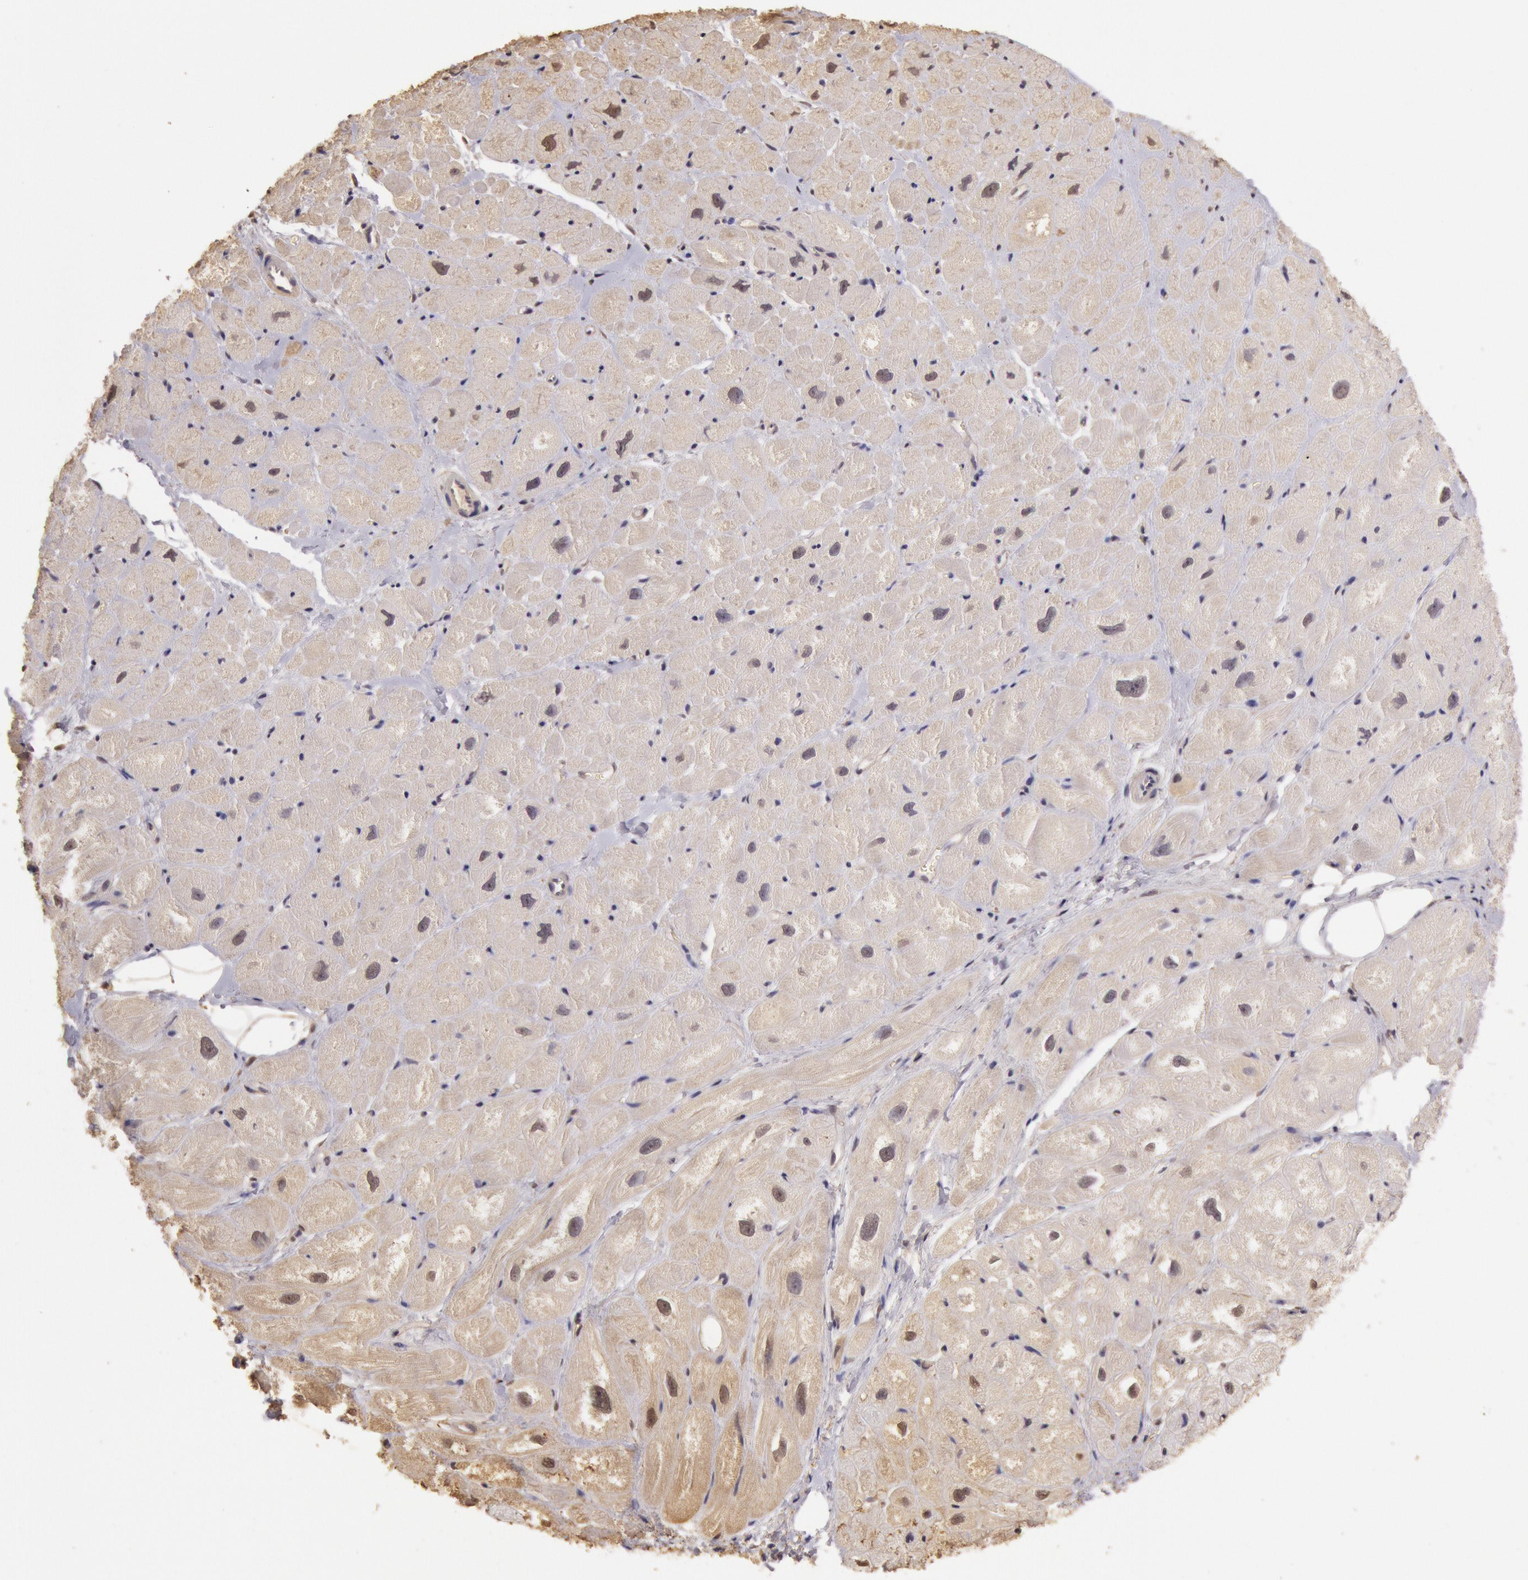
{"staining": {"intensity": "weak", "quantity": "<25%", "location": "nuclear"}, "tissue": "heart muscle", "cell_type": "Cardiomyocytes", "image_type": "normal", "snomed": [{"axis": "morphology", "description": "Normal tissue, NOS"}, {"axis": "topography", "description": "Heart"}], "caption": "Image shows no significant protein positivity in cardiomyocytes of normal heart muscle.", "gene": "SOD1", "patient": {"sex": "female", "age": 54}}